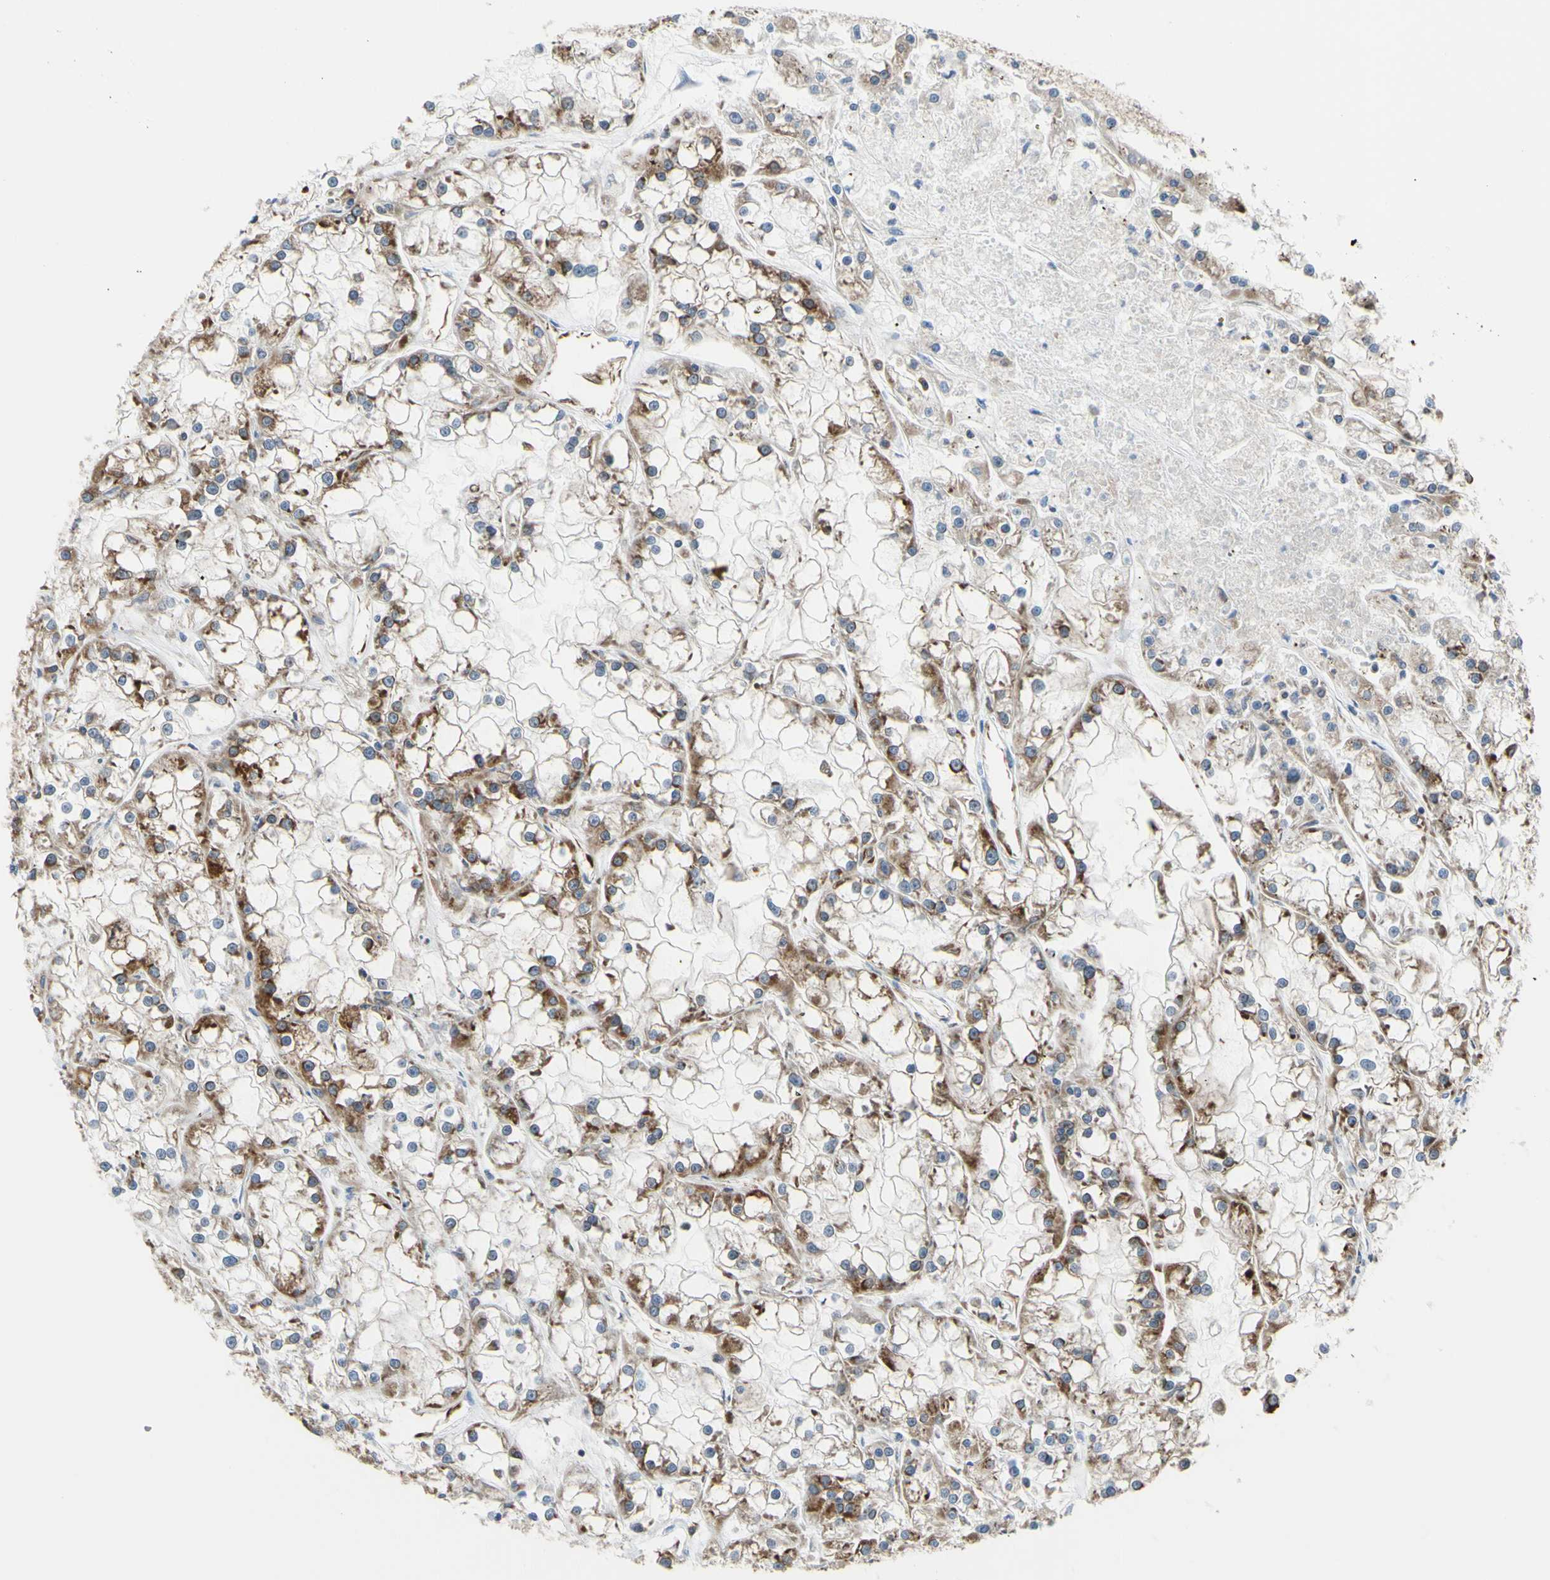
{"staining": {"intensity": "moderate", "quantity": ">75%", "location": "cytoplasmic/membranous"}, "tissue": "renal cancer", "cell_type": "Tumor cells", "image_type": "cancer", "snomed": [{"axis": "morphology", "description": "Adenocarcinoma, NOS"}, {"axis": "topography", "description": "Kidney"}], "caption": "Renal cancer stained for a protein displays moderate cytoplasmic/membranous positivity in tumor cells.", "gene": "MGST2", "patient": {"sex": "female", "age": 52}}